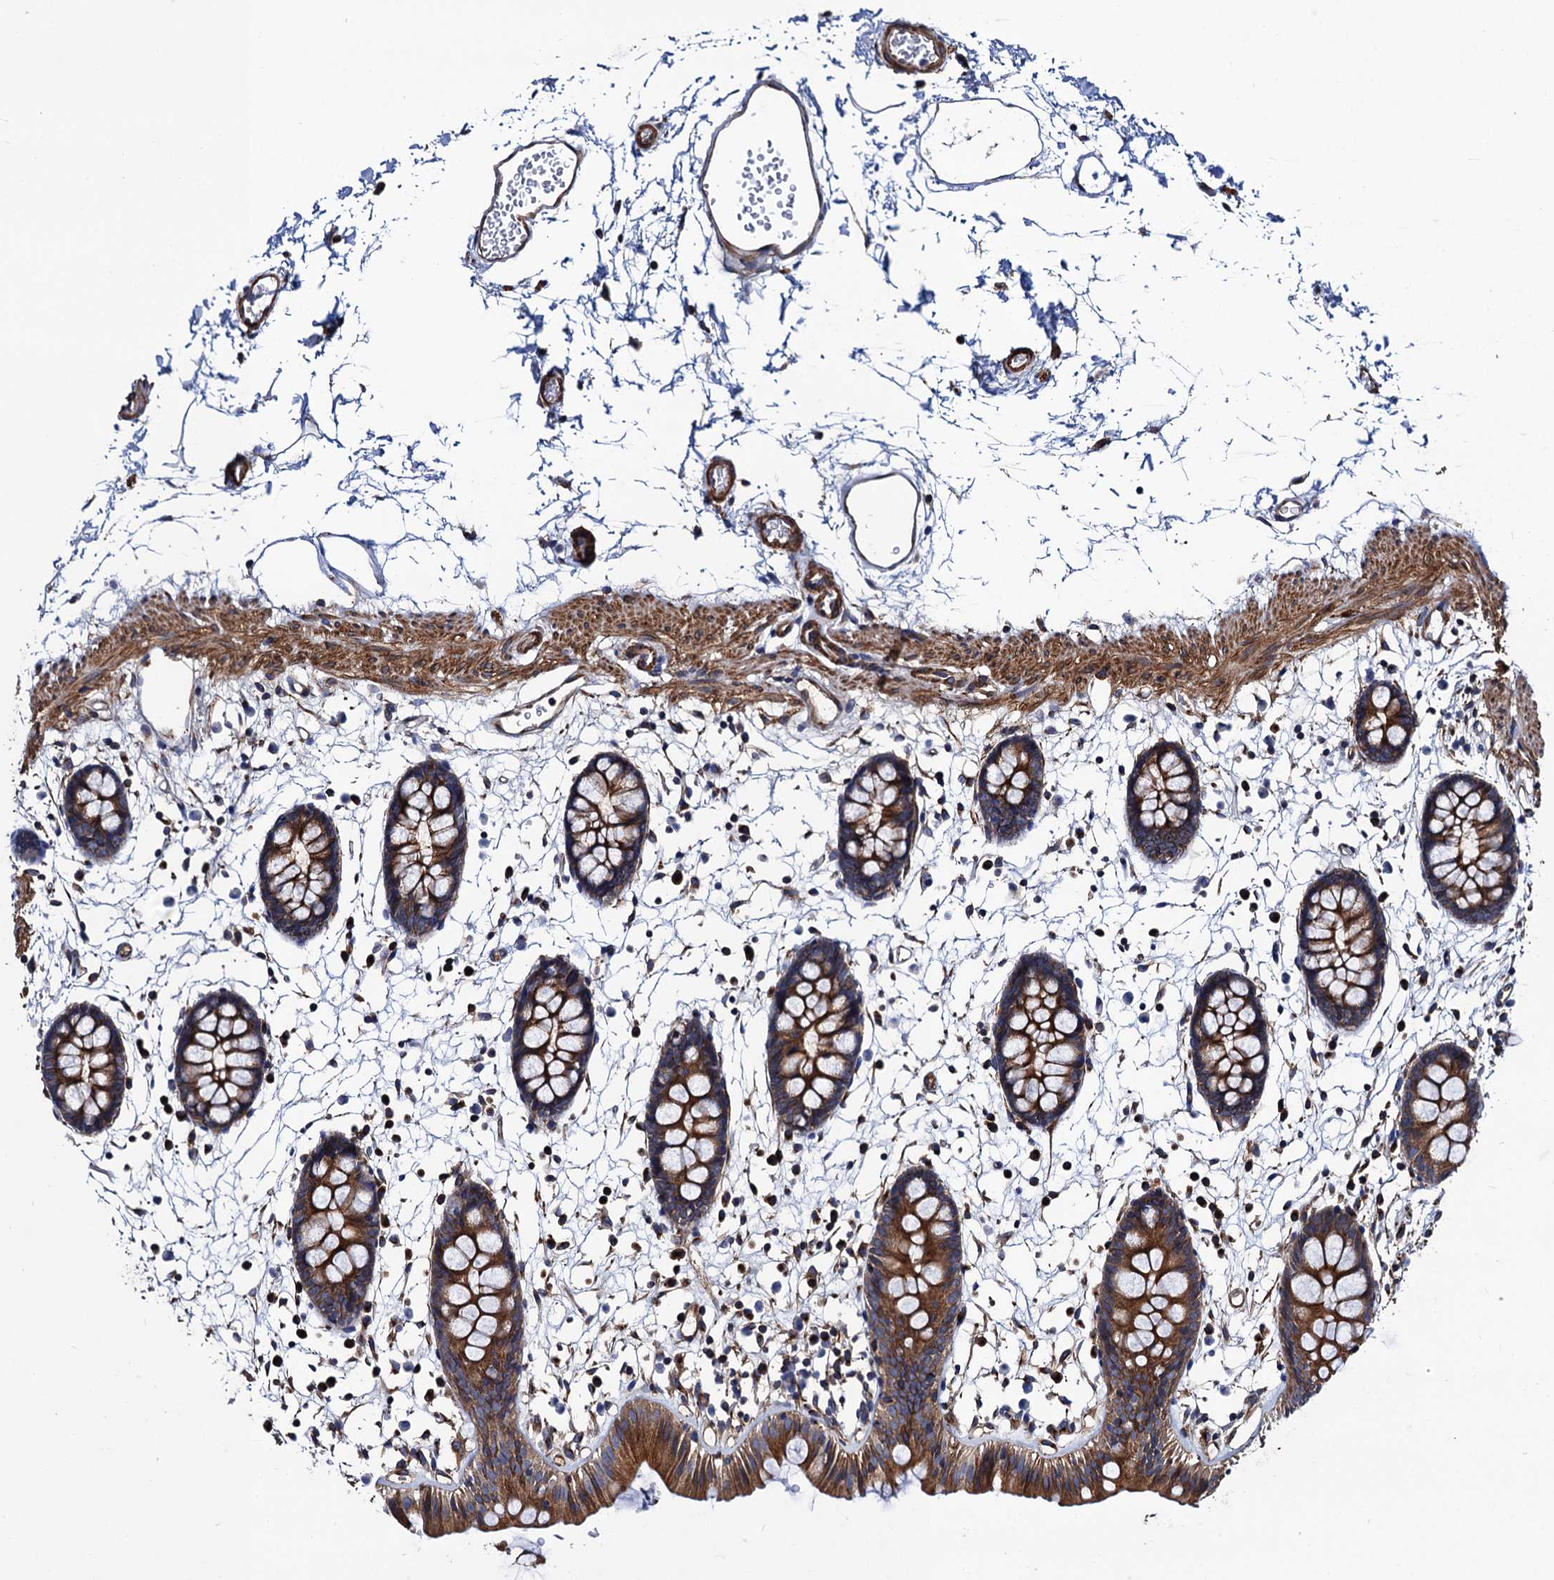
{"staining": {"intensity": "moderate", "quantity": ">75%", "location": "cytoplasmic/membranous"}, "tissue": "colon", "cell_type": "Endothelial cells", "image_type": "normal", "snomed": [{"axis": "morphology", "description": "Normal tissue, NOS"}, {"axis": "topography", "description": "Colon"}], "caption": "Immunohistochemistry (DAB (3,3'-diaminobenzidine)) staining of normal human colon exhibits moderate cytoplasmic/membranous protein positivity in about >75% of endothelial cells.", "gene": "ZDHHC18", "patient": {"sex": "male", "age": 56}}